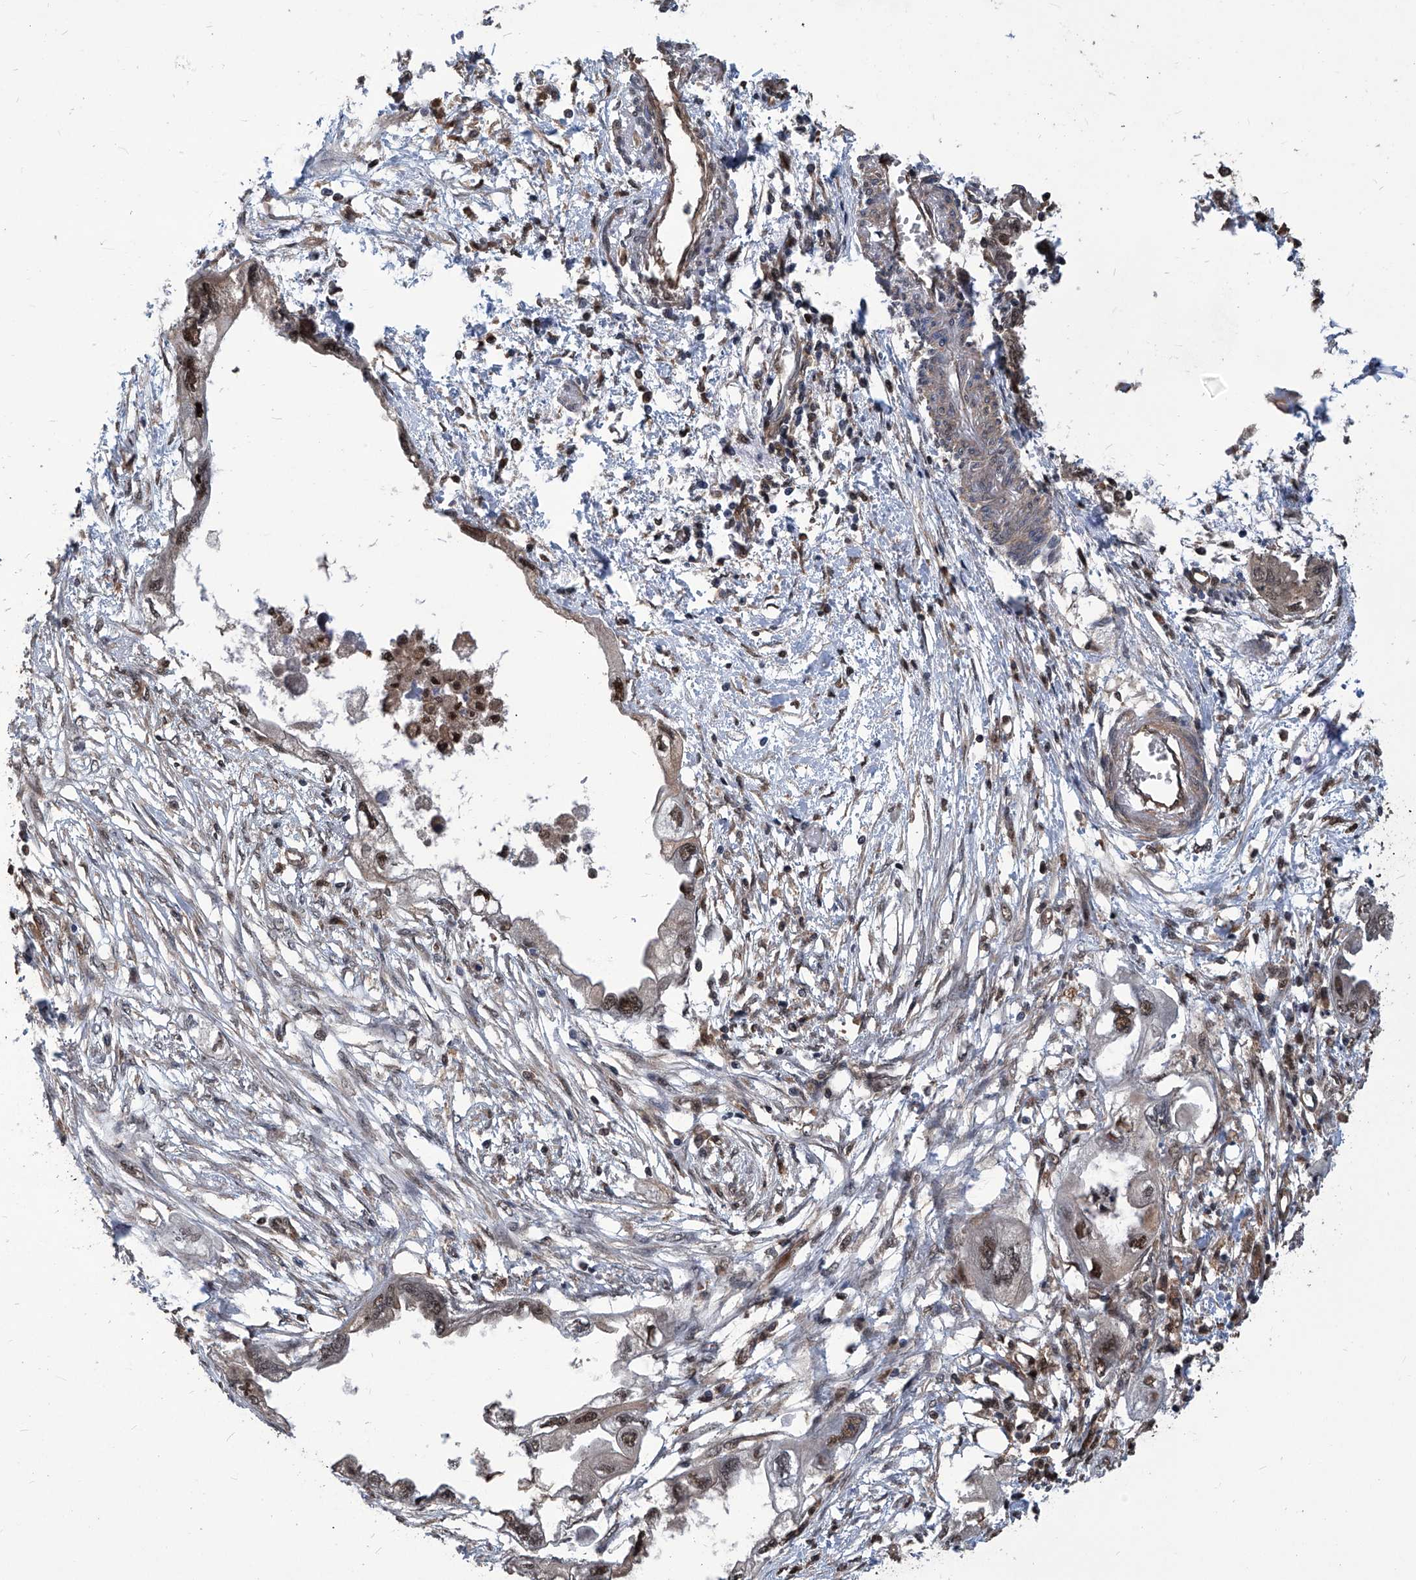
{"staining": {"intensity": "moderate", "quantity": ">75%", "location": "cytoplasmic/membranous,nuclear"}, "tissue": "endometrial cancer", "cell_type": "Tumor cells", "image_type": "cancer", "snomed": [{"axis": "morphology", "description": "Adenocarcinoma, NOS"}, {"axis": "morphology", "description": "Adenocarcinoma, metastatic, NOS"}, {"axis": "topography", "description": "Adipose tissue"}, {"axis": "topography", "description": "Endometrium"}], "caption": "A histopathology image of human metastatic adenocarcinoma (endometrial) stained for a protein displays moderate cytoplasmic/membranous and nuclear brown staining in tumor cells.", "gene": "PSMB1", "patient": {"sex": "female", "age": 67}}